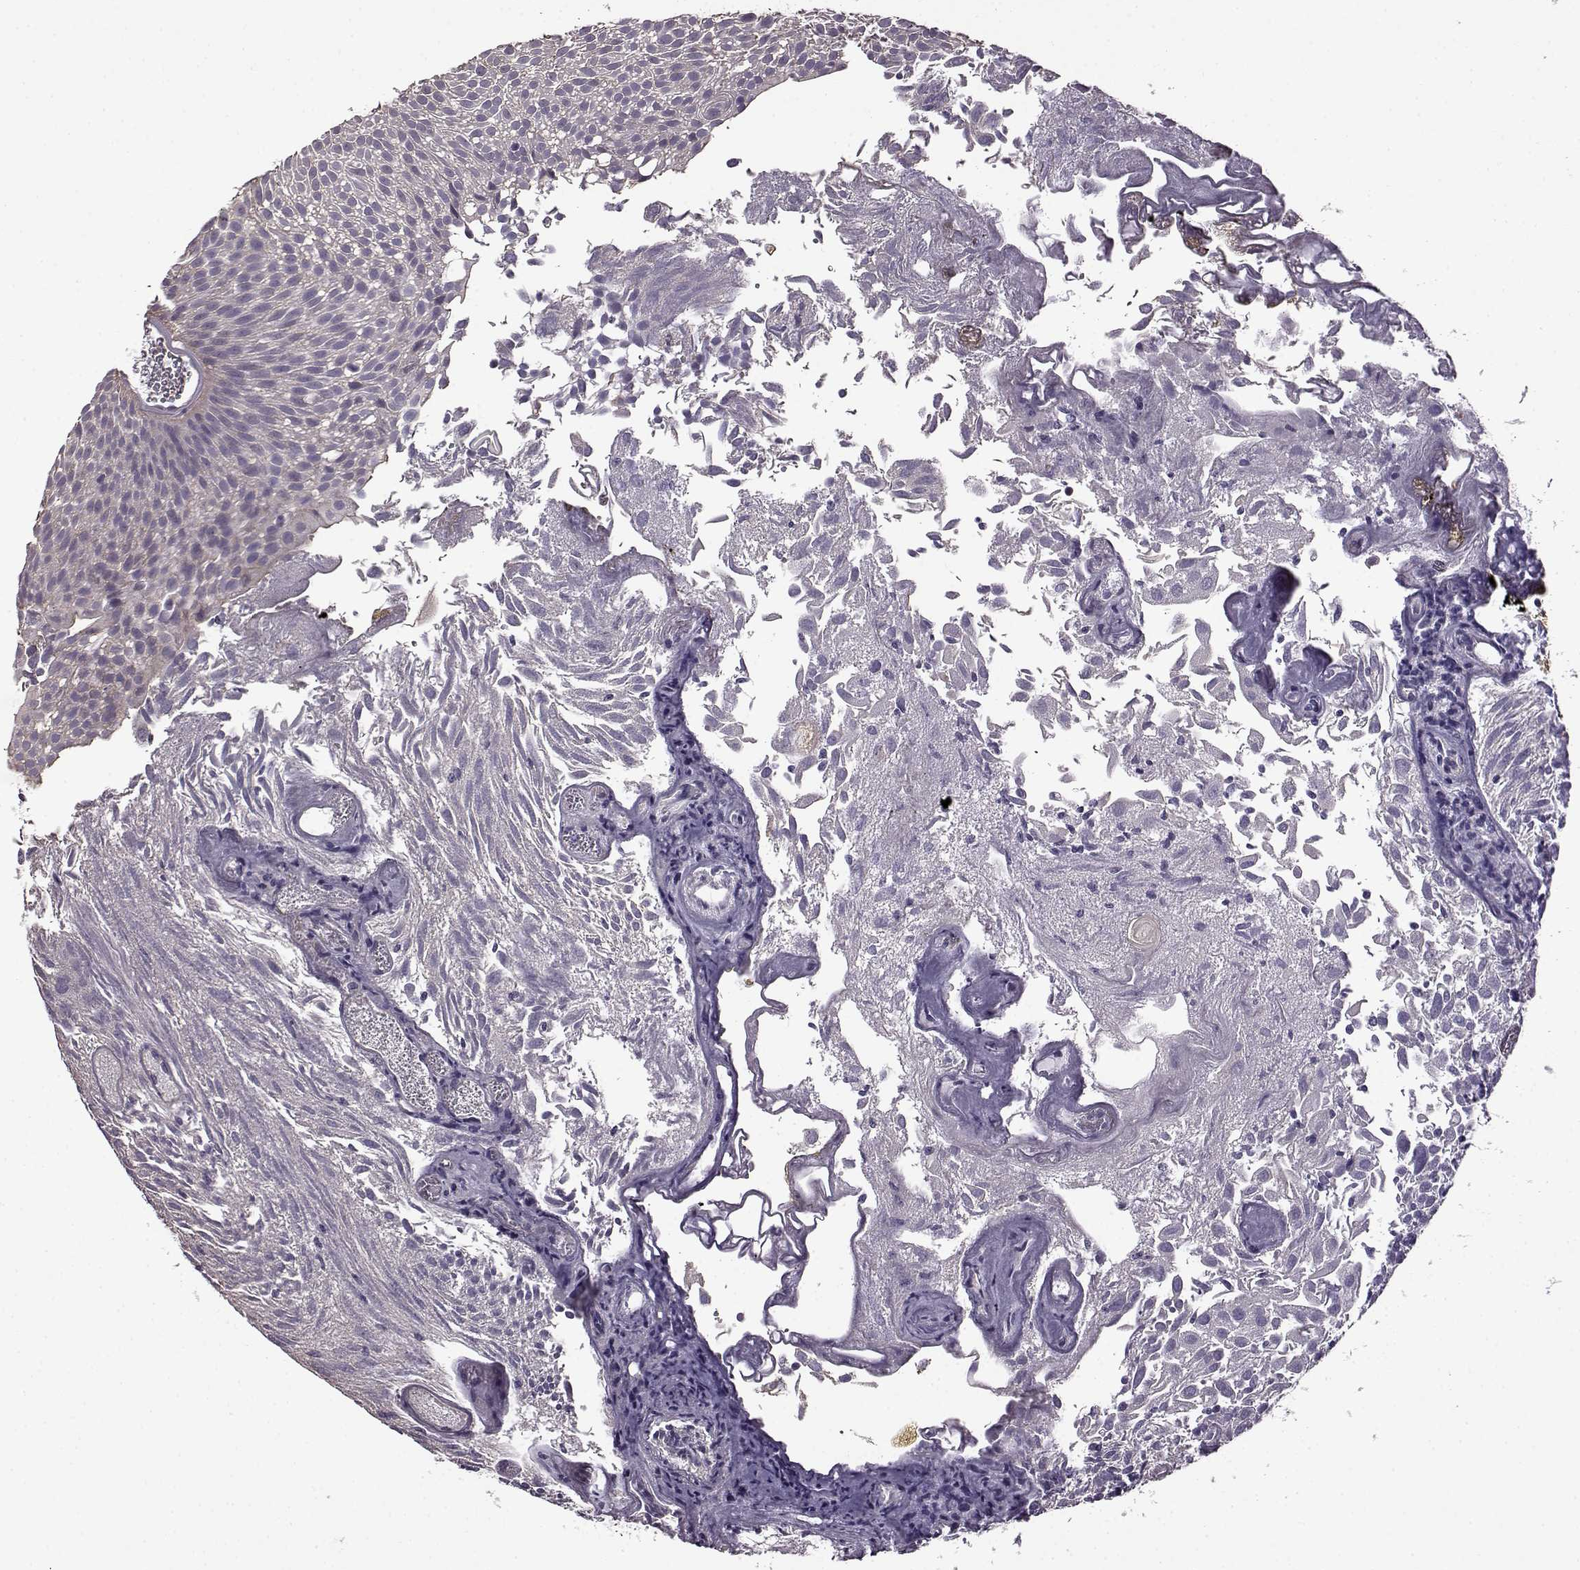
{"staining": {"intensity": "negative", "quantity": "none", "location": "none"}, "tissue": "urothelial cancer", "cell_type": "Tumor cells", "image_type": "cancer", "snomed": [{"axis": "morphology", "description": "Urothelial carcinoma, Low grade"}, {"axis": "topography", "description": "Urinary bladder"}], "caption": "An image of human urothelial cancer is negative for staining in tumor cells. (DAB IHC with hematoxylin counter stain).", "gene": "EDDM3B", "patient": {"sex": "male", "age": 52}}